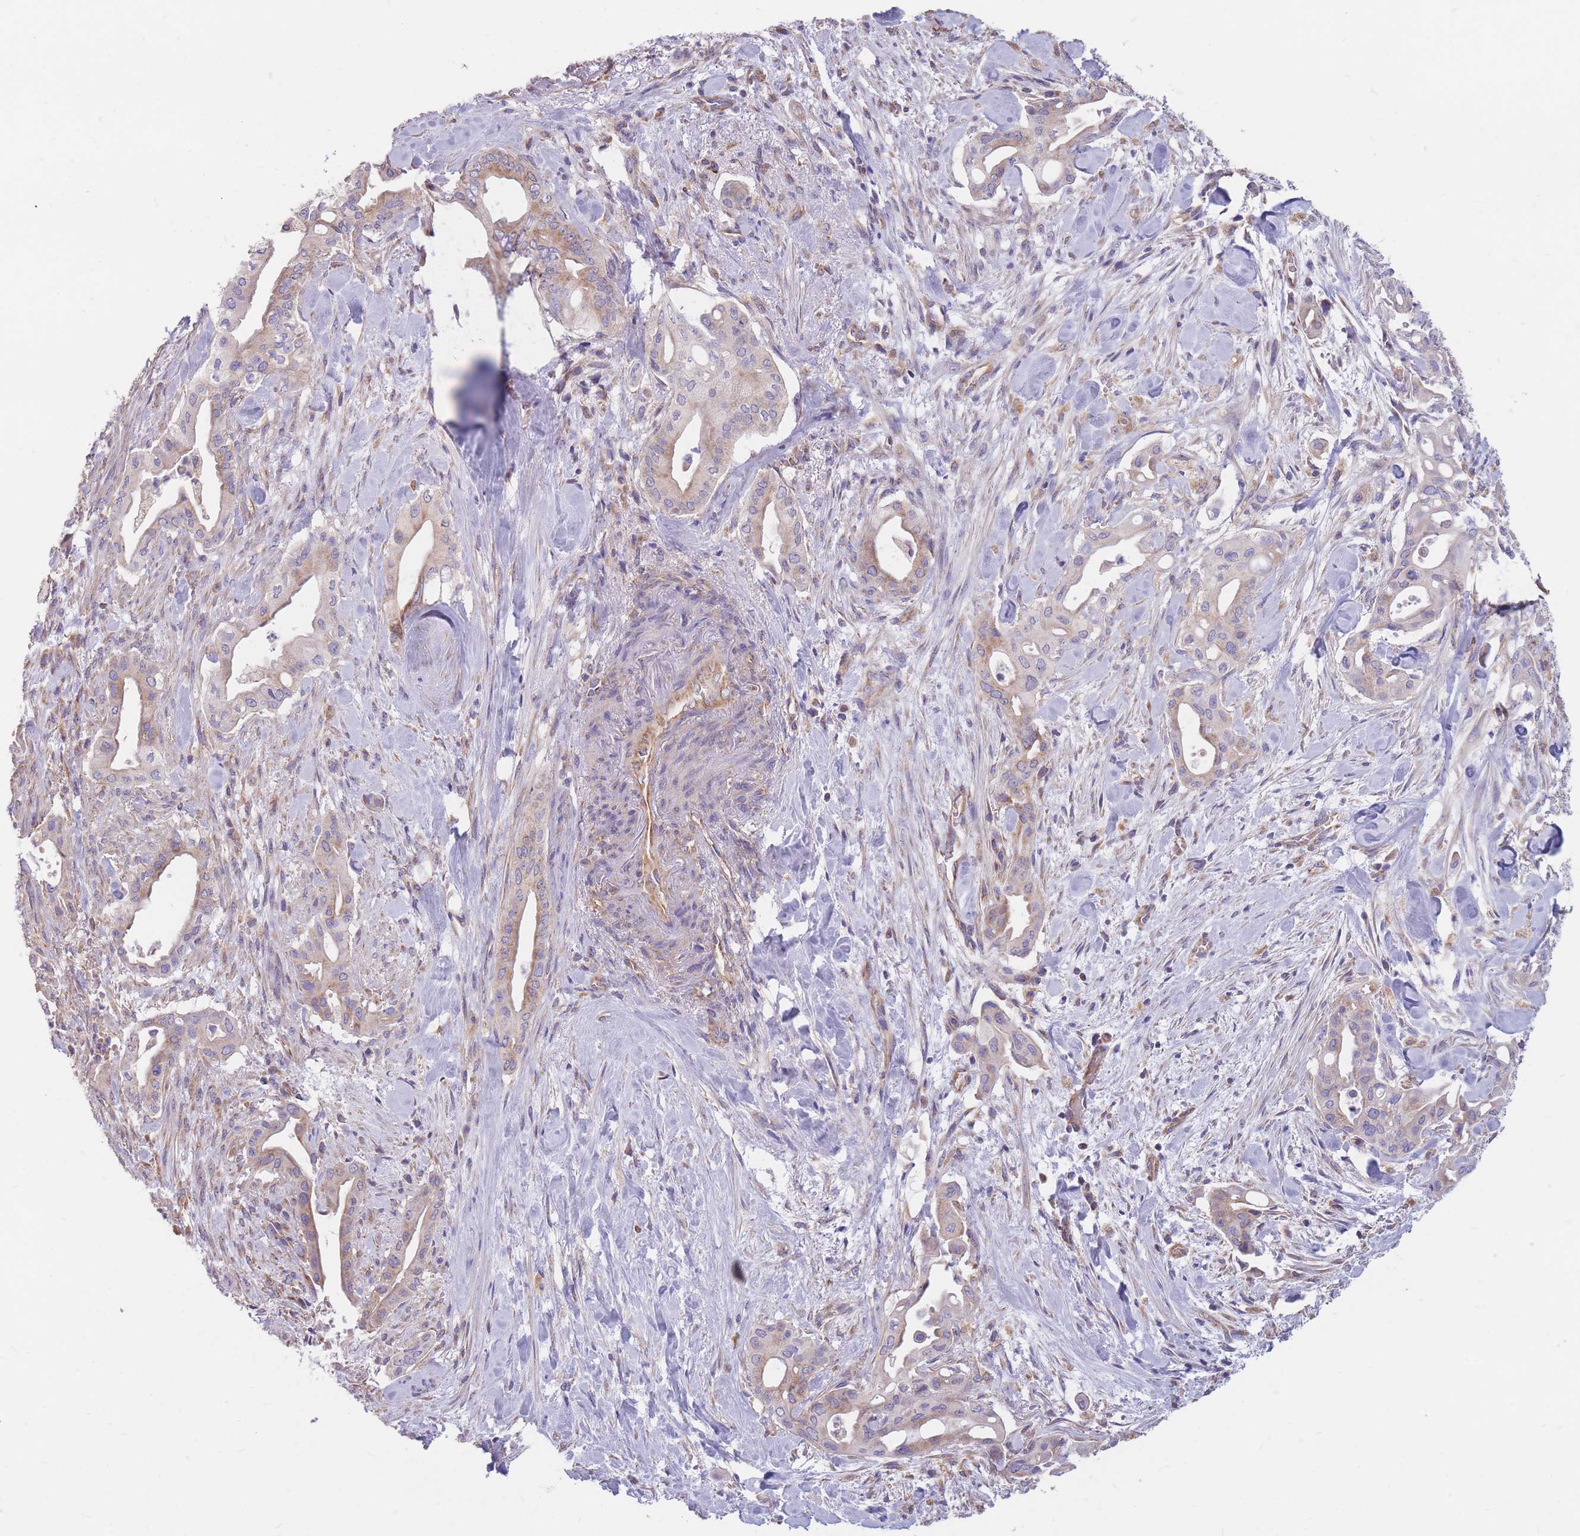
{"staining": {"intensity": "weak", "quantity": "<25%", "location": "cytoplasmic/membranous"}, "tissue": "liver cancer", "cell_type": "Tumor cells", "image_type": "cancer", "snomed": [{"axis": "morphology", "description": "Cholangiocarcinoma"}, {"axis": "topography", "description": "Liver"}], "caption": "Liver cholangiocarcinoma stained for a protein using IHC displays no staining tumor cells.", "gene": "MRPS9", "patient": {"sex": "female", "age": 68}}